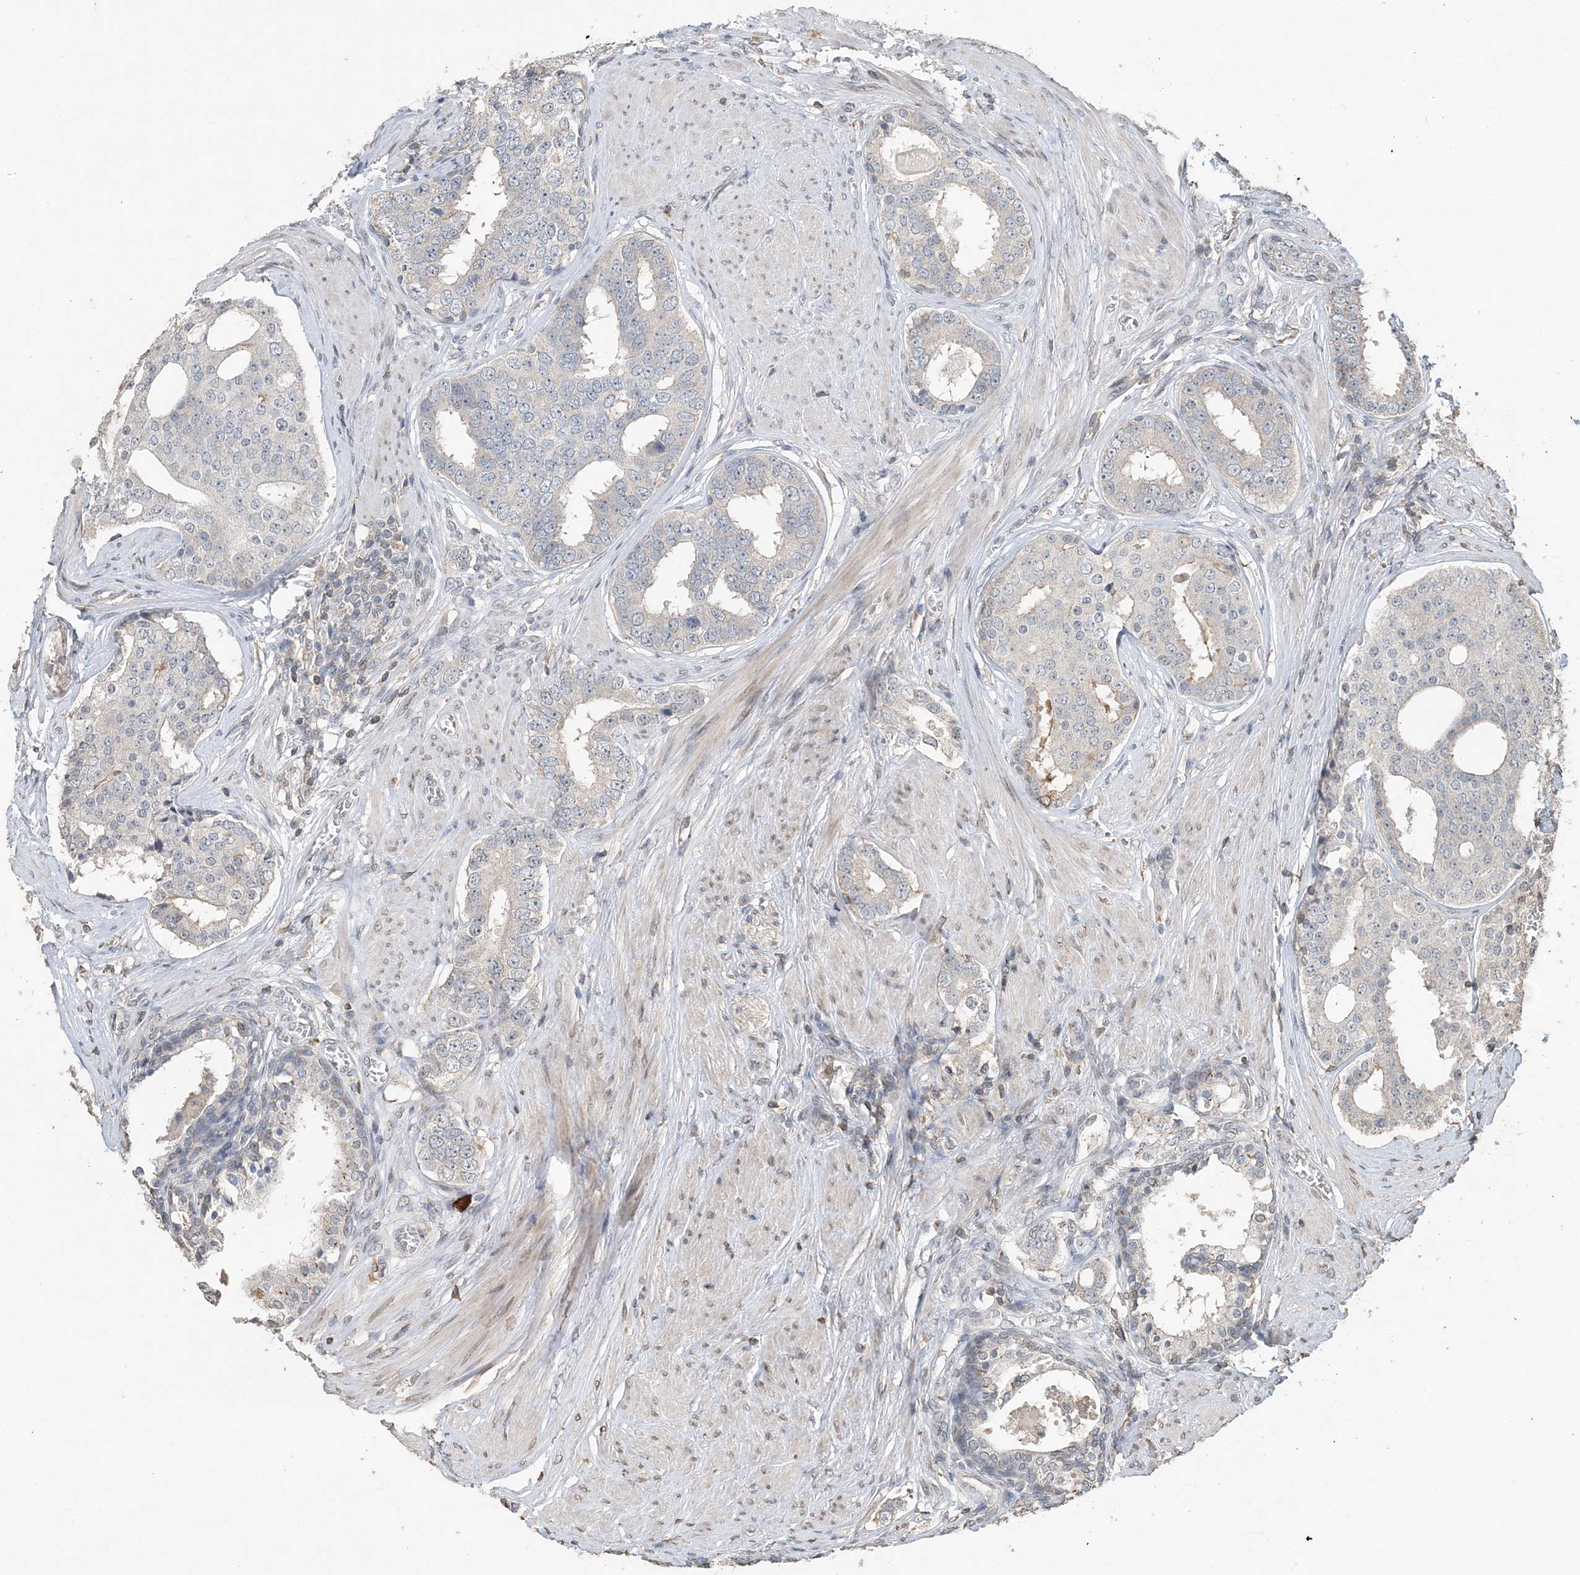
{"staining": {"intensity": "negative", "quantity": "none", "location": "none"}, "tissue": "prostate cancer", "cell_type": "Tumor cells", "image_type": "cancer", "snomed": [{"axis": "morphology", "description": "Adenocarcinoma, High grade"}, {"axis": "topography", "description": "Prostate"}], "caption": "This is an immunohistochemistry image of prostate adenocarcinoma (high-grade). There is no positivity in tumor cells.", "gene": "FAM110A", "patient": {"sex": "male", "age": 56}}